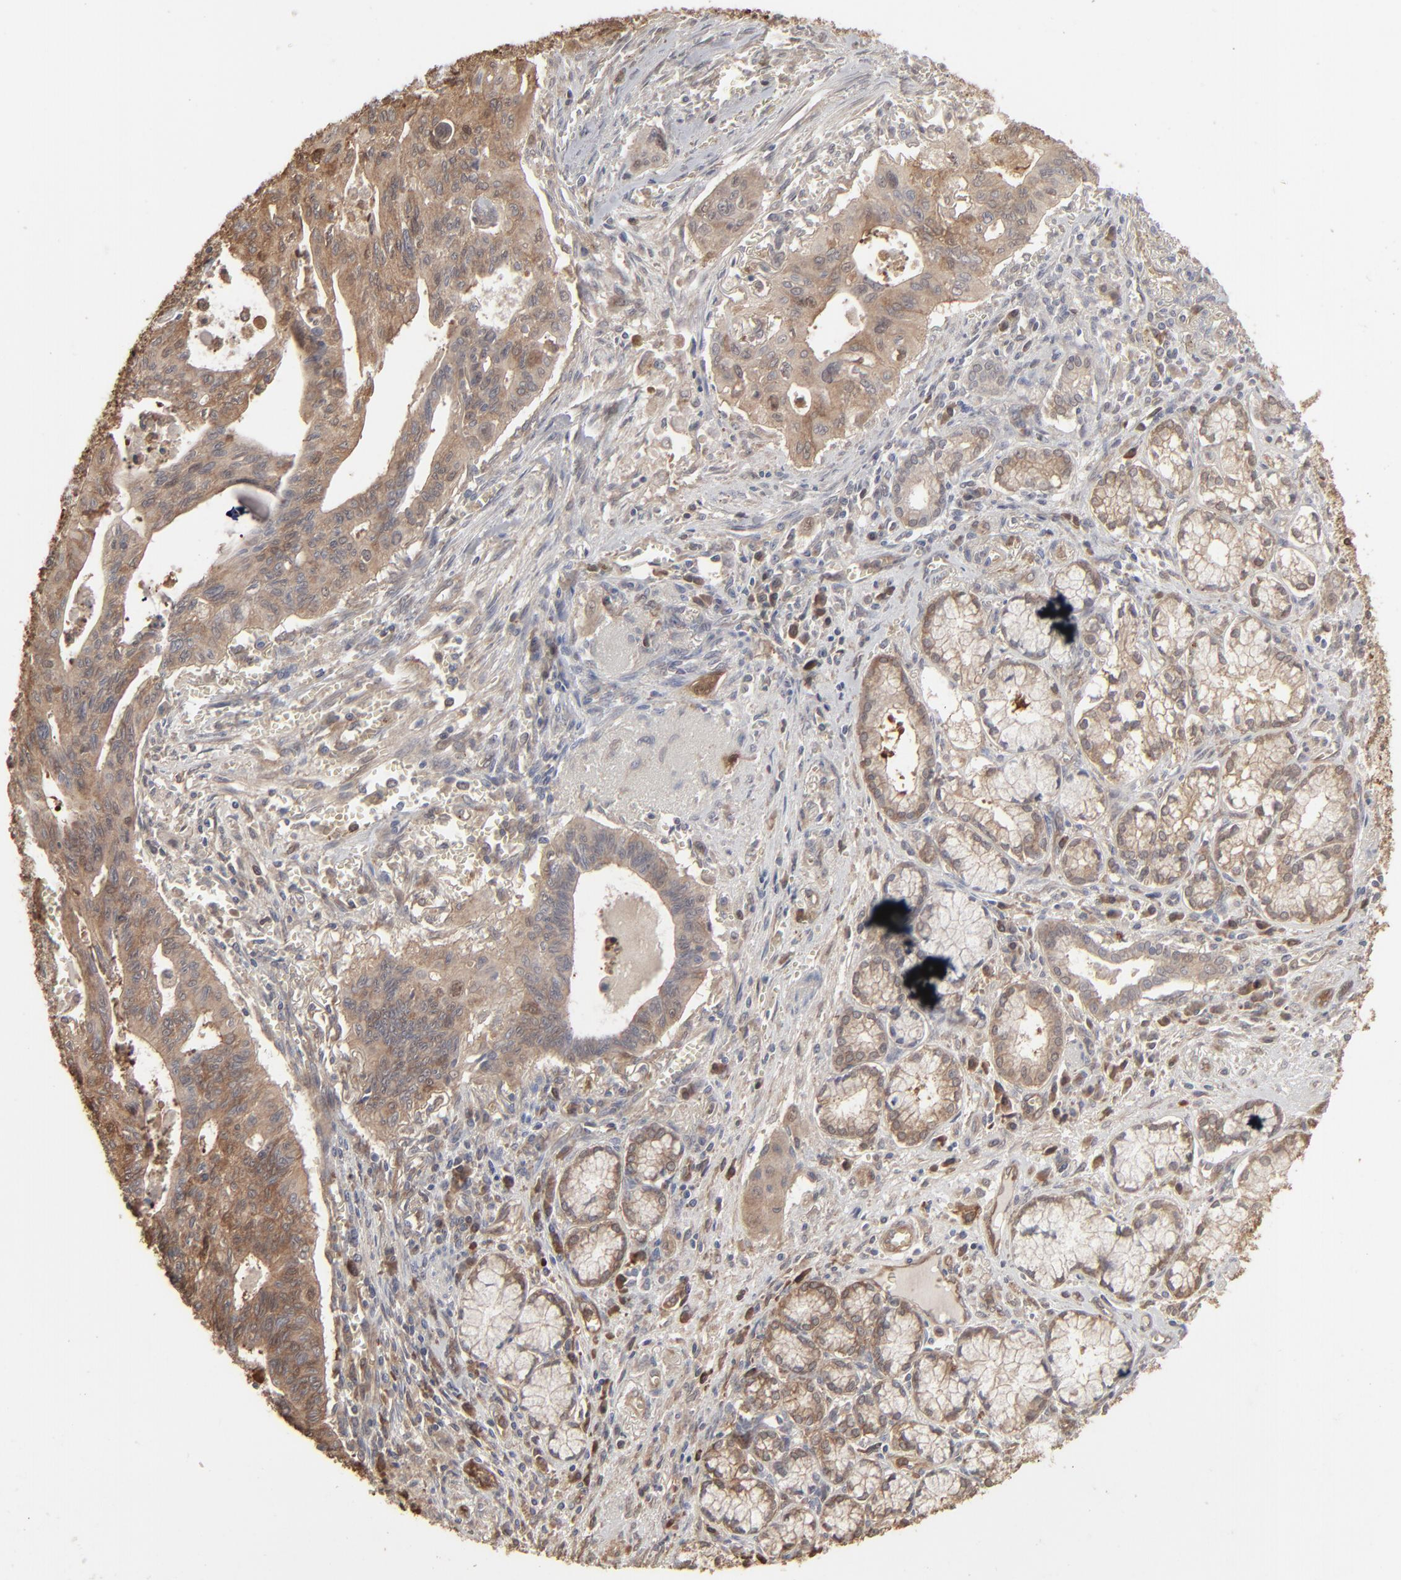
{"staining": {"intensity": "moderate", "quantity": ">75%", "location": "cytoplasmic/membranous"}, "tissue": "pancreatic cancer", "cell_type": "Tumor cells", "image_type": "cancer", "snomed": [{"axis": "morphology", "description": "Adenocarcinoma, NOS"}, {"axis": "topography", "description": "Pancreas"}], "caption": "Pancreatic cancer (adenocarcinoma) stained with a protein marker shows moderate staining in tumor cells.", "gene": "NME1-NME2", "patient": {"sex": "male", "age": 77}}